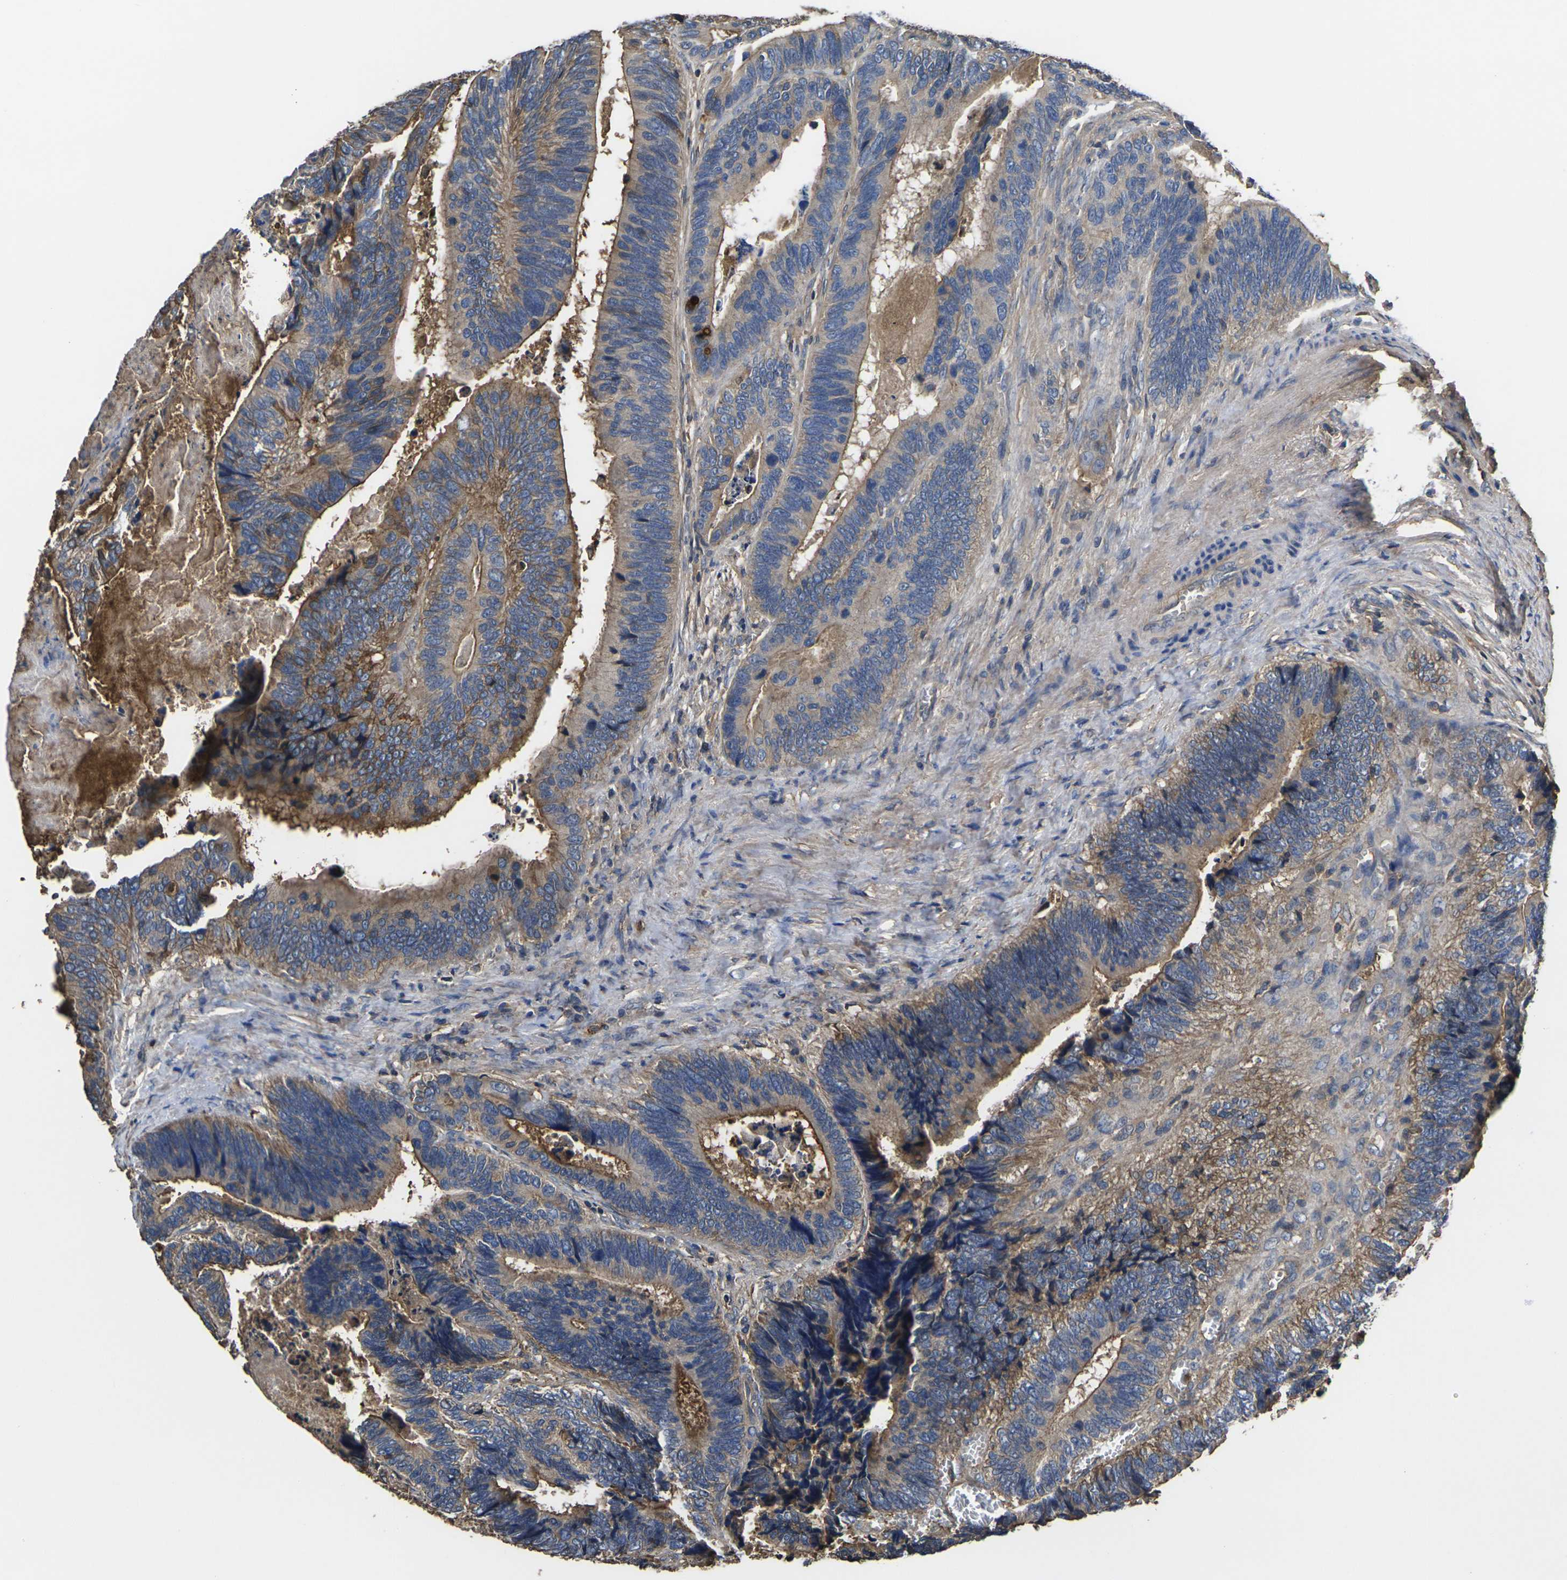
{"staining": {"intensity": "moderate", "quantity": "25%-75%", "location": "cytoplasmic/membranous"}, "tissue": "colorectal cancer", "cell_type": "Tumor cells", "image_type": "cancer", "snomed": [{"axis": "morphology", "description": "Adenocarcinoma, NOS"}, {"axis": "topography", "description": "Colon"}], "caption": "Immunohistochemistry (DAB (3,3'-diaminobenzidine)) staining of adenocarcinoma (colorectal) demonstrates moderate cytoplasmic/membranous protein positivity in about 25%-75% of tumor cells. The staining was performed using DAB (3,3'-diaminobenzidine), with brown indicating positive protein expression. Nuclei are stained blue with hematoxylin.", "gene": "HSPG2", "patient": {"sex": "male", "age": 72}}